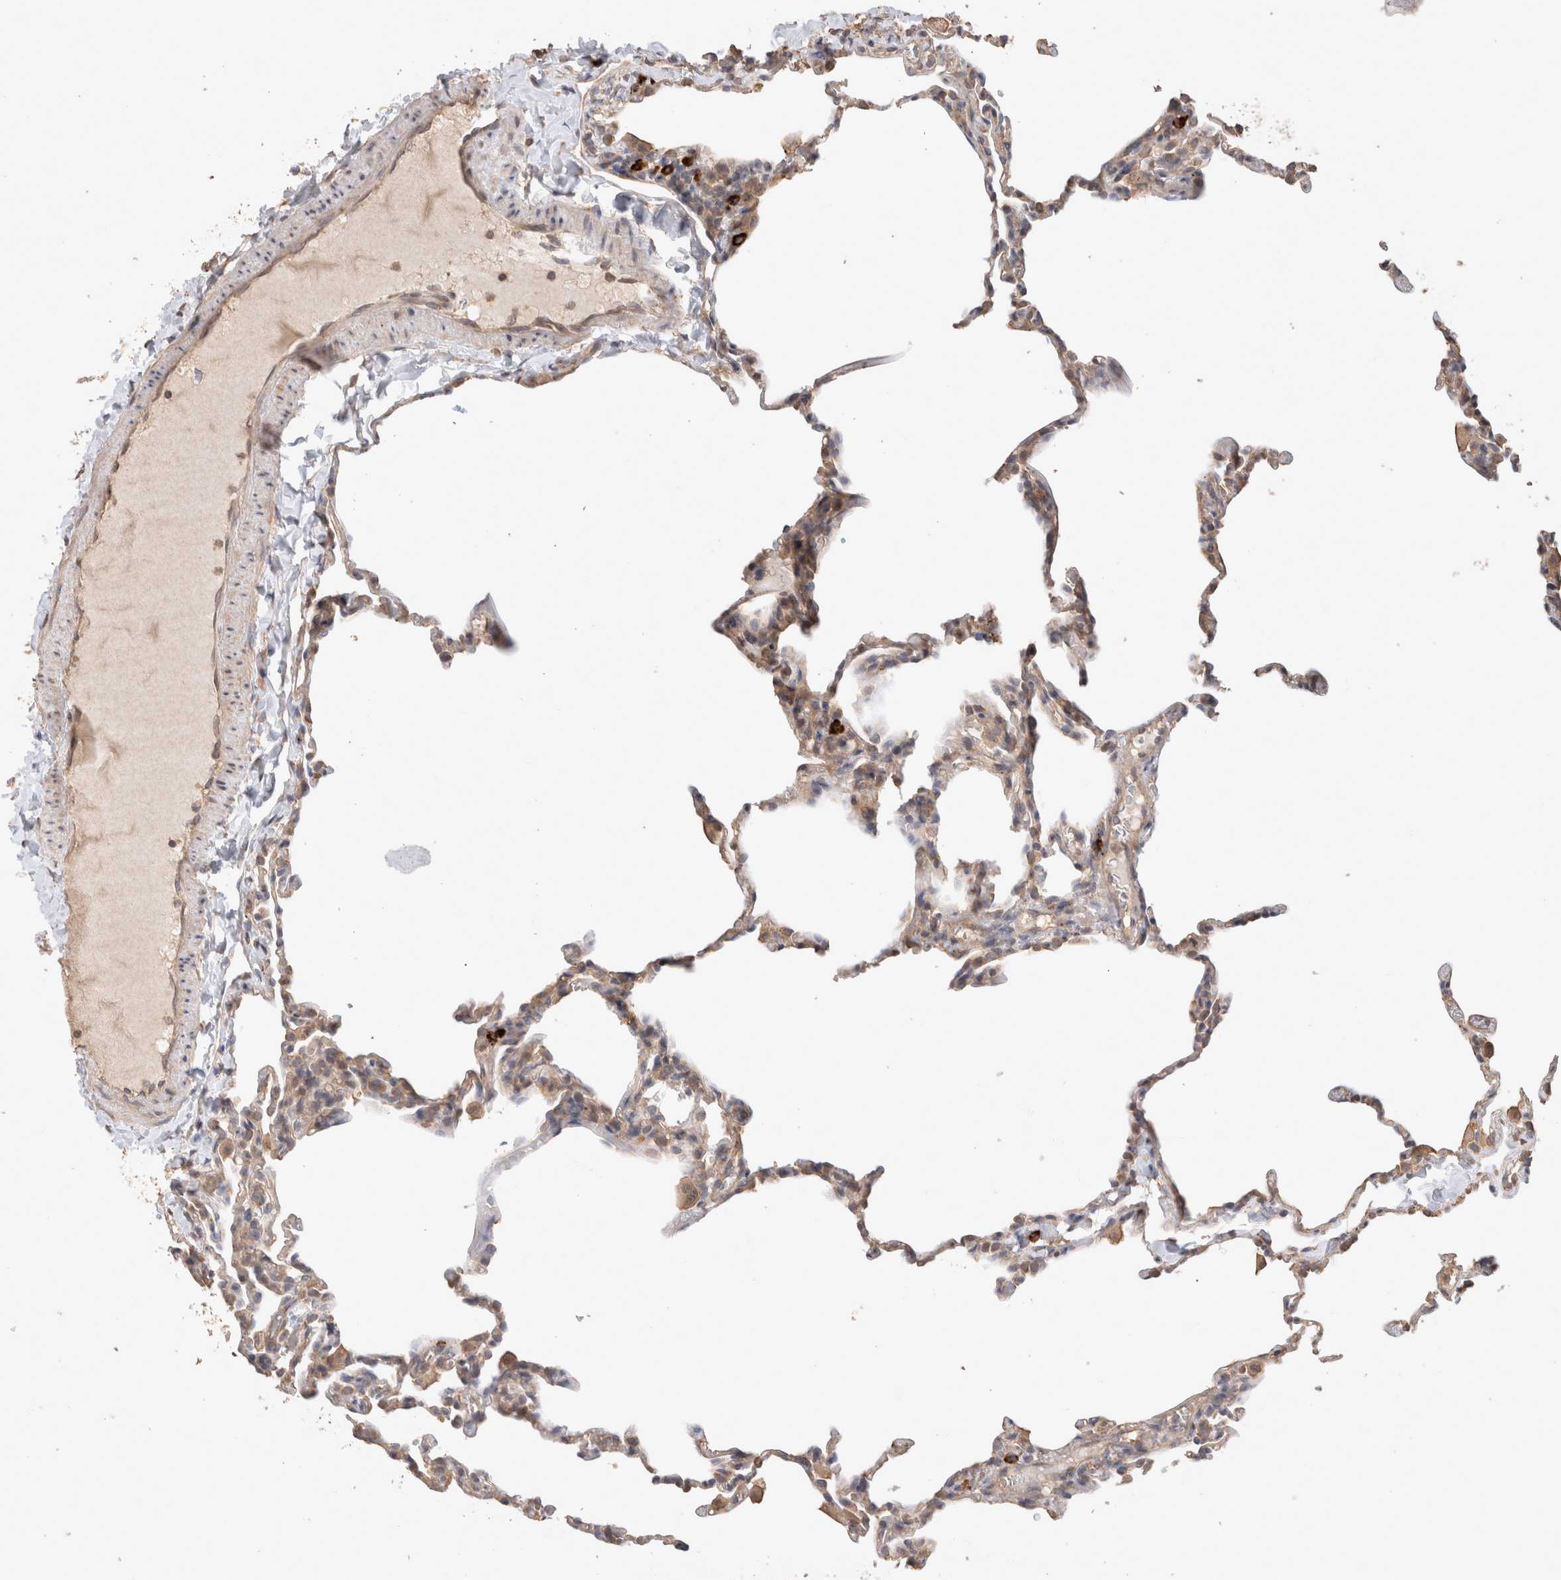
{"staining": {"intensity": "moderate", "quantity": "<25%", "location": "cytoplasmic/membranous"}, "tissue": "lung", "cell_type": "Alveolar cells", "image_type": "normal", "snomed": [{"axis": "morphology", "description": "Normal tissue, NOS"}, {"axis": "topography", "description": "Lung"}], "caption": "Immunohistochemistry (IHC) photomicrograph of benign lung: lung stained using immunohistochemistry (IHC) exhibits low levels of moderate protein expression localized specifically in the cytoplasmic/membranous of alveolar cells, appearing as a cytoplasmic/membranous brown color.", "gene": "HROB", "patient": {"sex": "male", "age": 20}}